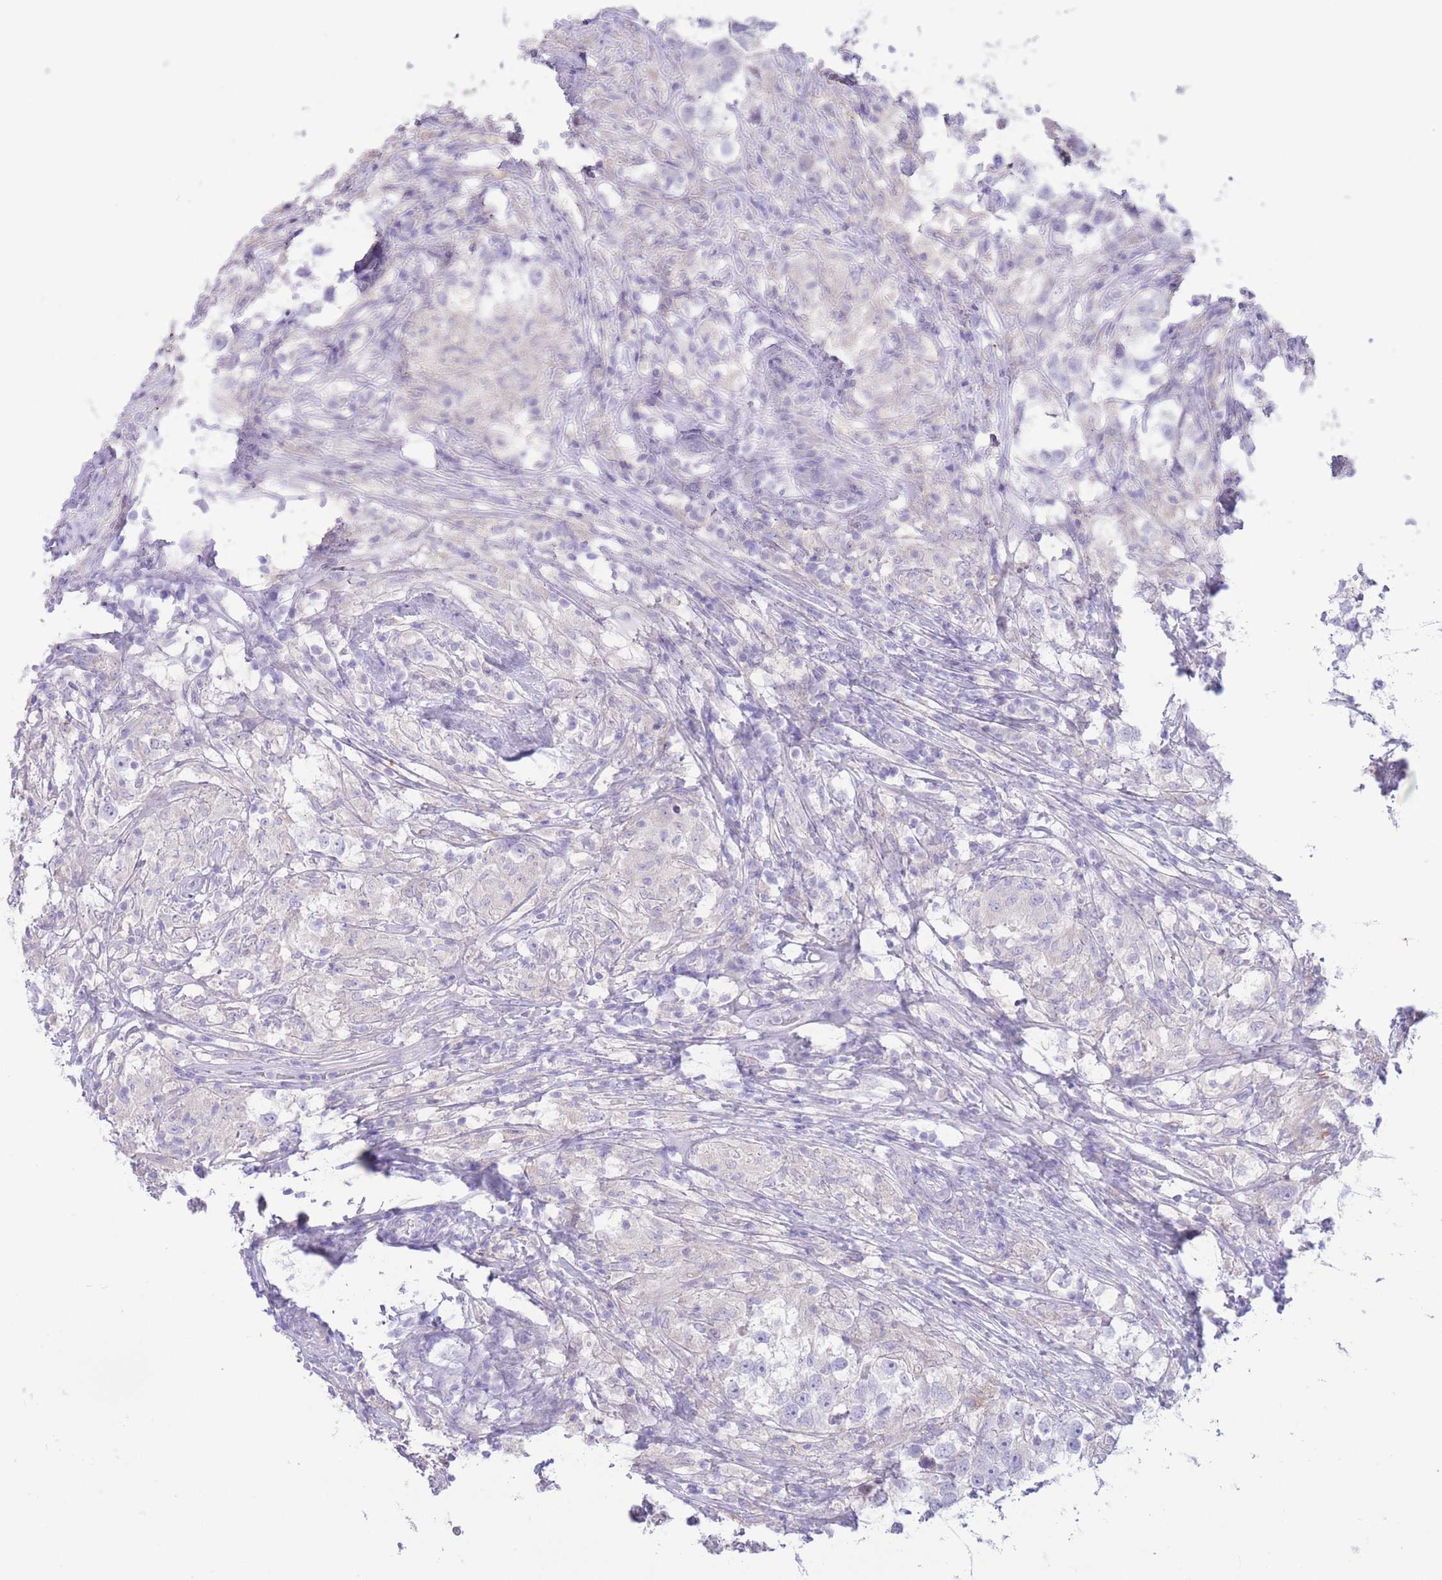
{"staining": {"intensity": "negative", "quantity": "none", "location": "none"}, "tissue": "testis cancer", "cell_type": "Tumor cells", "image_type": "cancer", "snomed": [{"axis": "morphology", "description": "Seminoma, NOS"}, {"axis": "topography", "description": "Testis"}], "caption": "Immunohistochemistry (IHC) photomicrograph of human testis cancer (seminoma) stained for a protein (brown), which reveals no positivity in tumor cells.", "gene": "FAH", "patient": {"sex": "male", "age": 46}}